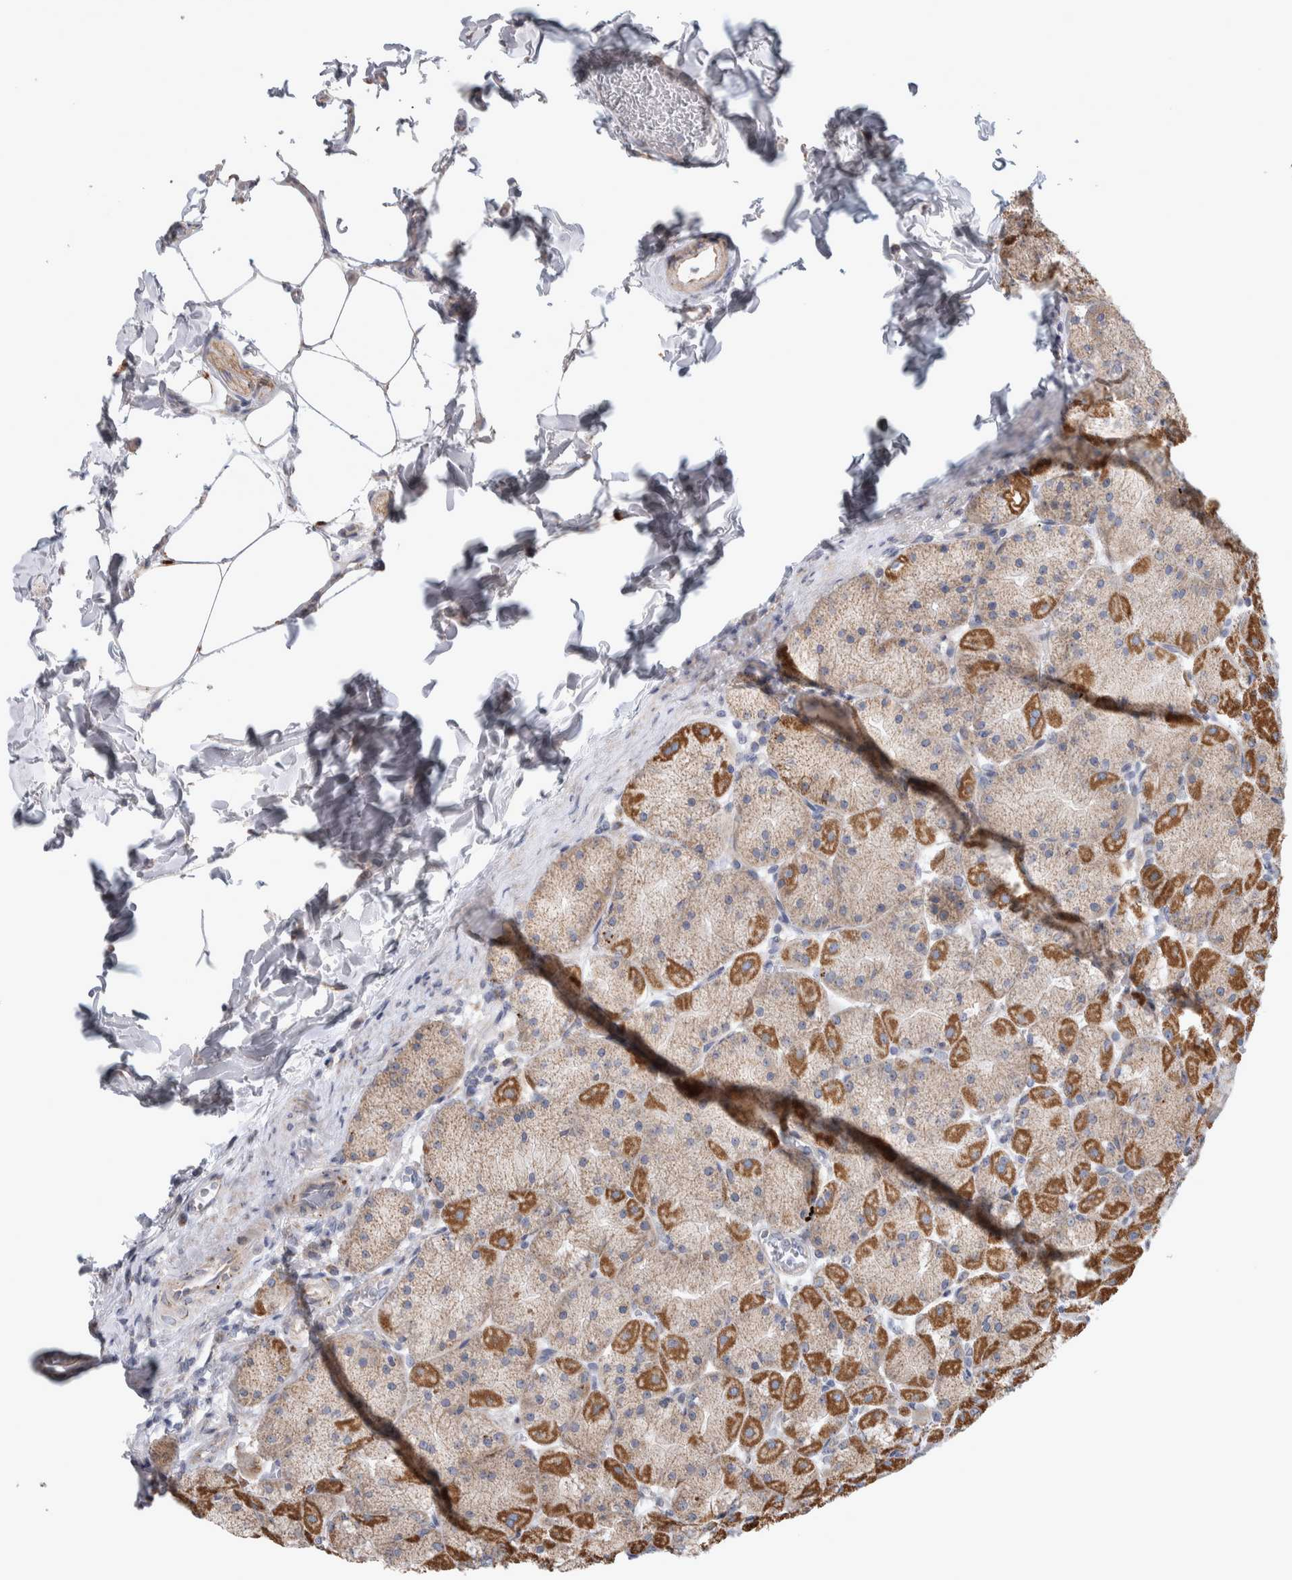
{"staining": {"intensity": "moderate", "quantity": ">75%", "location": "cytoplasmic/membranous"}, "tissue": "stomach", "cell_type": "Glandular cells", "image_type": "normal", "snomed": [{"axis": "morphology", "description": "Normal tissue, NOS"}, {"axis": "topography", "description": "Stomach, upper"}], "caption": "Immunohistochemistry (IHC) staining of normal stomach, which displays medium levels of moderate cytoplasmic/membranous staining in approximately >75% of glandular cells indicating moderate cytoplasmic/membranous protein staining. The staining was performed using DAB (brown) for protein detection and nuclei were counterstained in hematoxylin (blue).", "gene": "SCO1", "patient": {"sex": "female", "age": 56}}